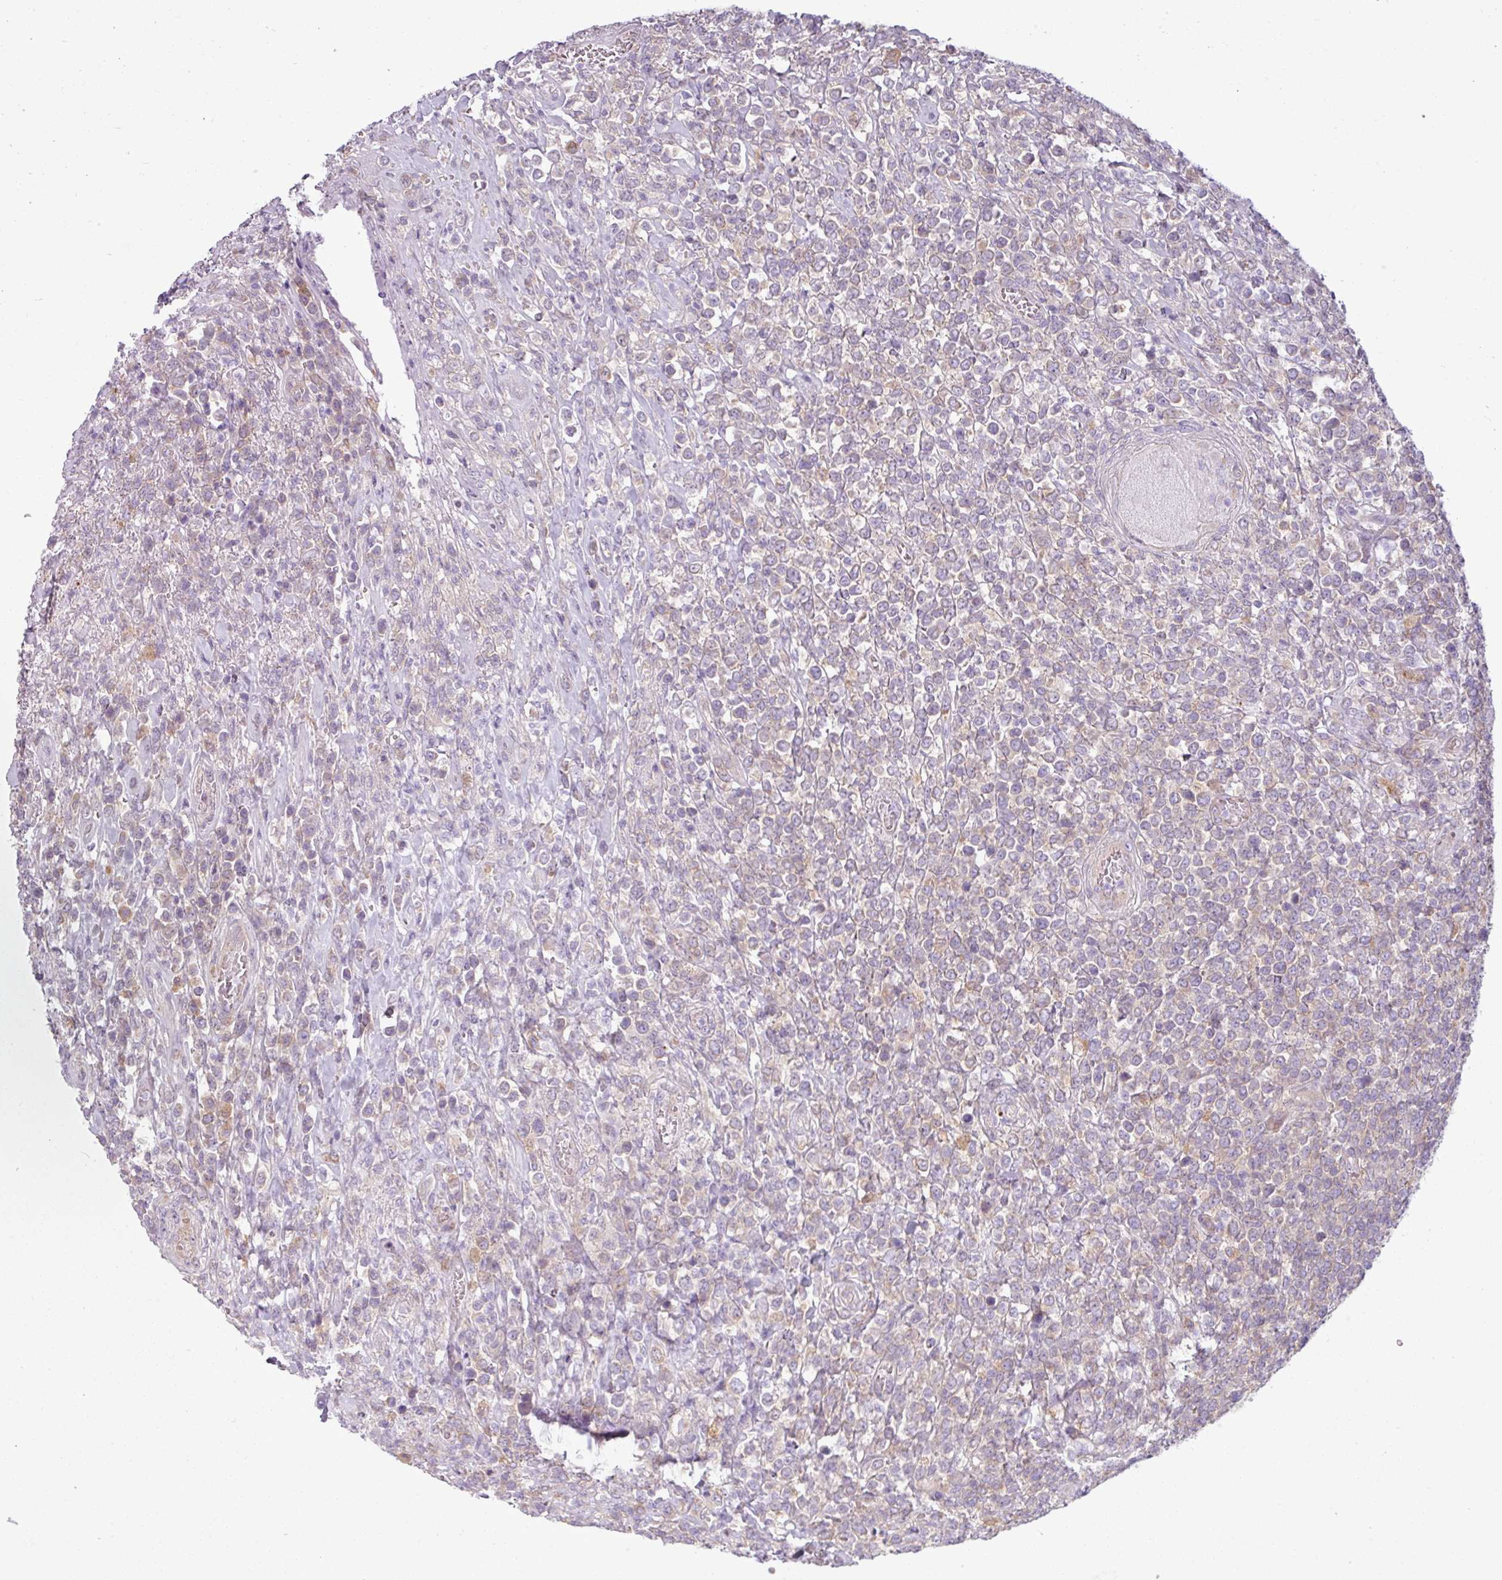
{"staining": {"intensity": "weak", "quantity": "25%-75%", "location": "cytoplasmic/membranous"}, "tissue": "lymphoma", "cell_type": "Tumor cells", "image_type": "cancer", "snomed": [{"axis": "morphology", "description": "Malignant lymphoma, non-Hodgkin's type, High grade"}, {"axis": "topography", "description": "Soft tissue"}], "caption": "The photomicrograph displays a brown stain indicating the presence of a protein in the cytoplasmic/membranous of tumor cells in lymphoma.", "gene": "CAMK2B", "patient": {"sex": "female", "age": 56}}